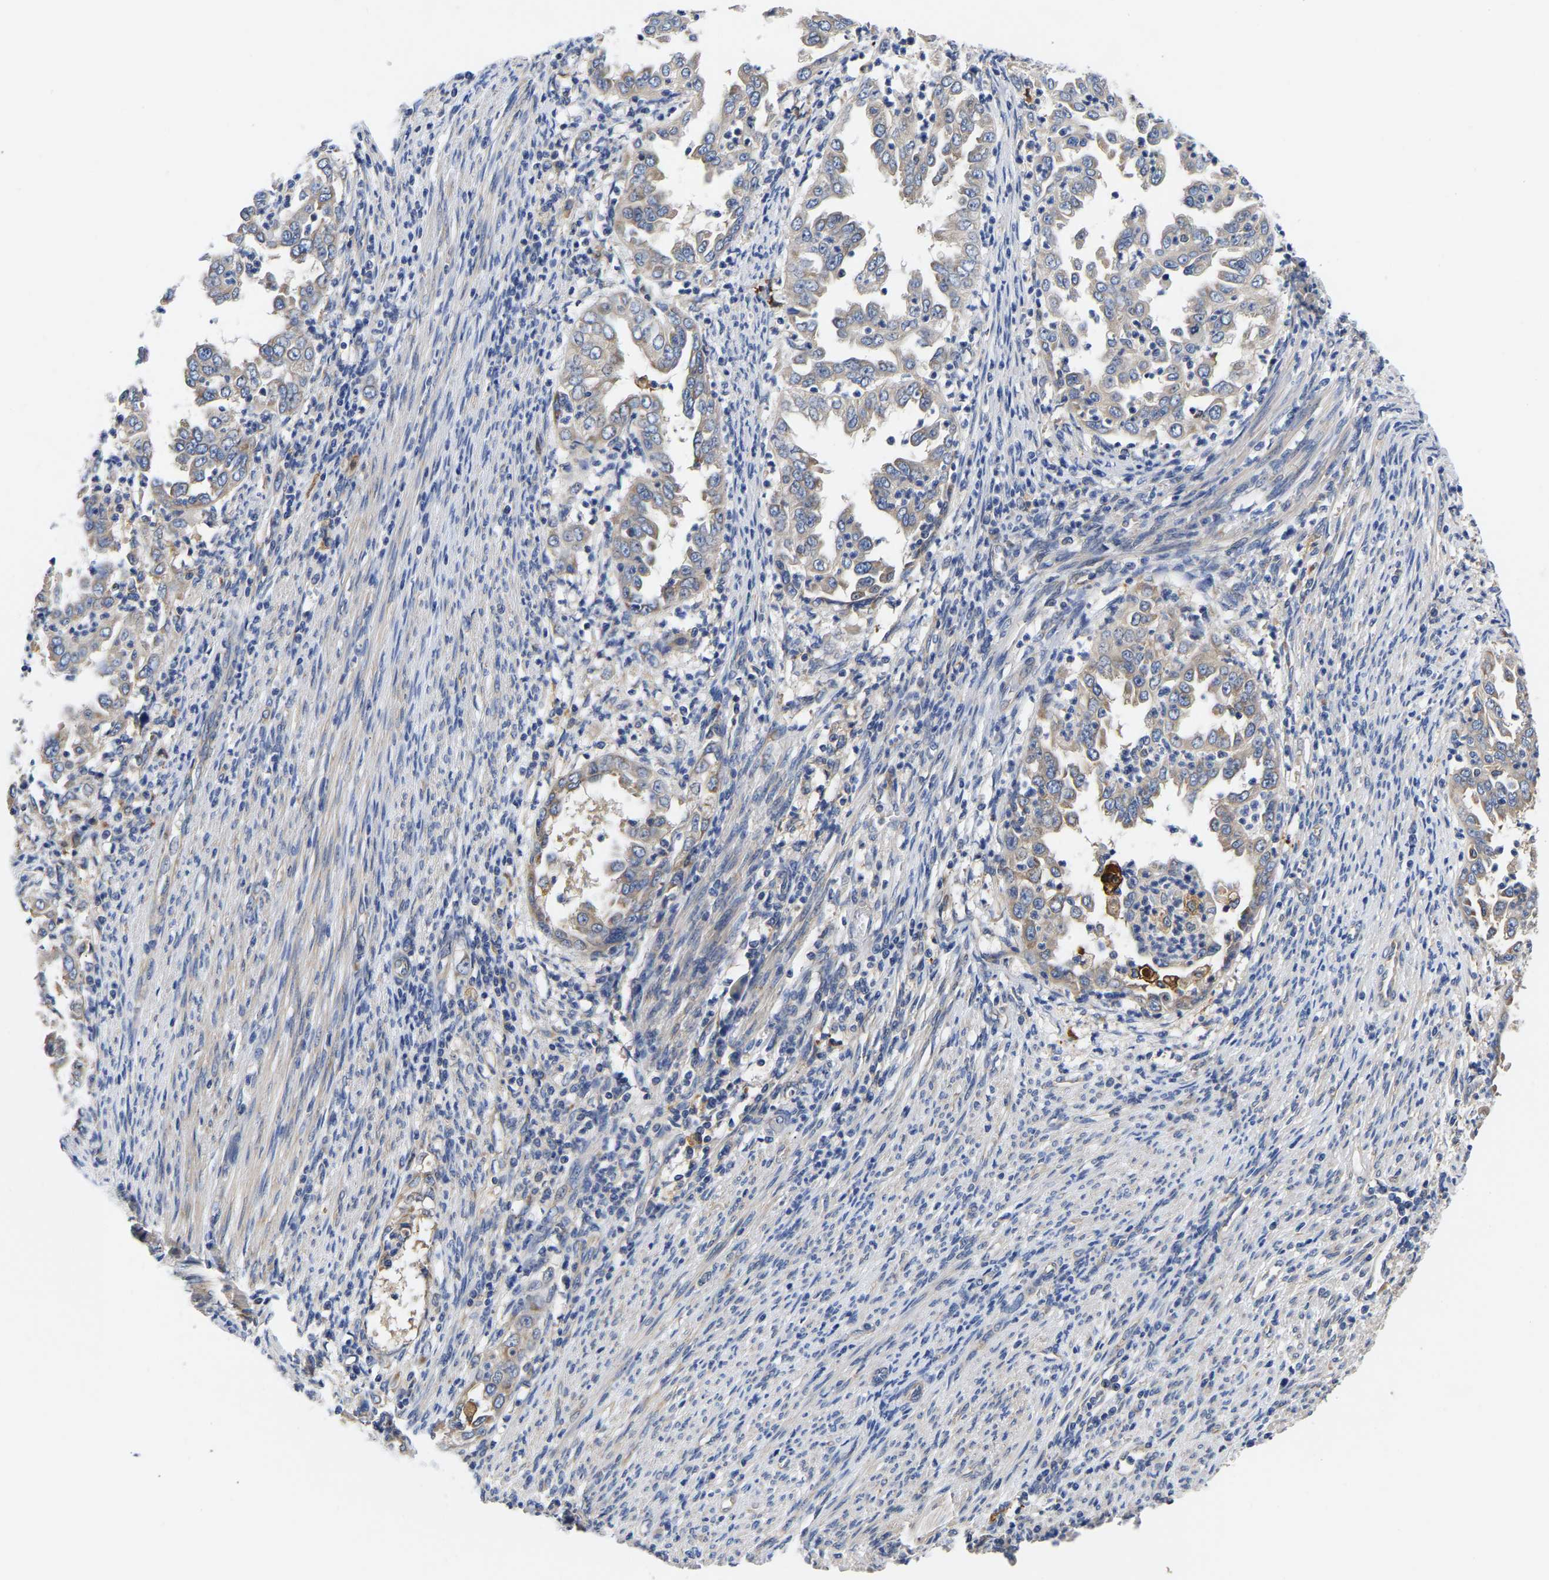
{"staining": {"intensity": "negative", "quantity": "none", "location": "none"}, "tissue": "endometrial cancer", "cell_type": "Tumor cells", "image_type": "cancer", "snomed": [{"axis": "morphology", "description": "Adenocarcinoma, NOS"}, {"axis": "topography", "description": "Endometrium"}], "caption": "The immunohistochemistry (IHC) image has no significant expression in tumor cells of adenocarcinoma (endometrial) tissue.", "gene": "CCDC6", "patient": {"sex": "female", "age": 85}}